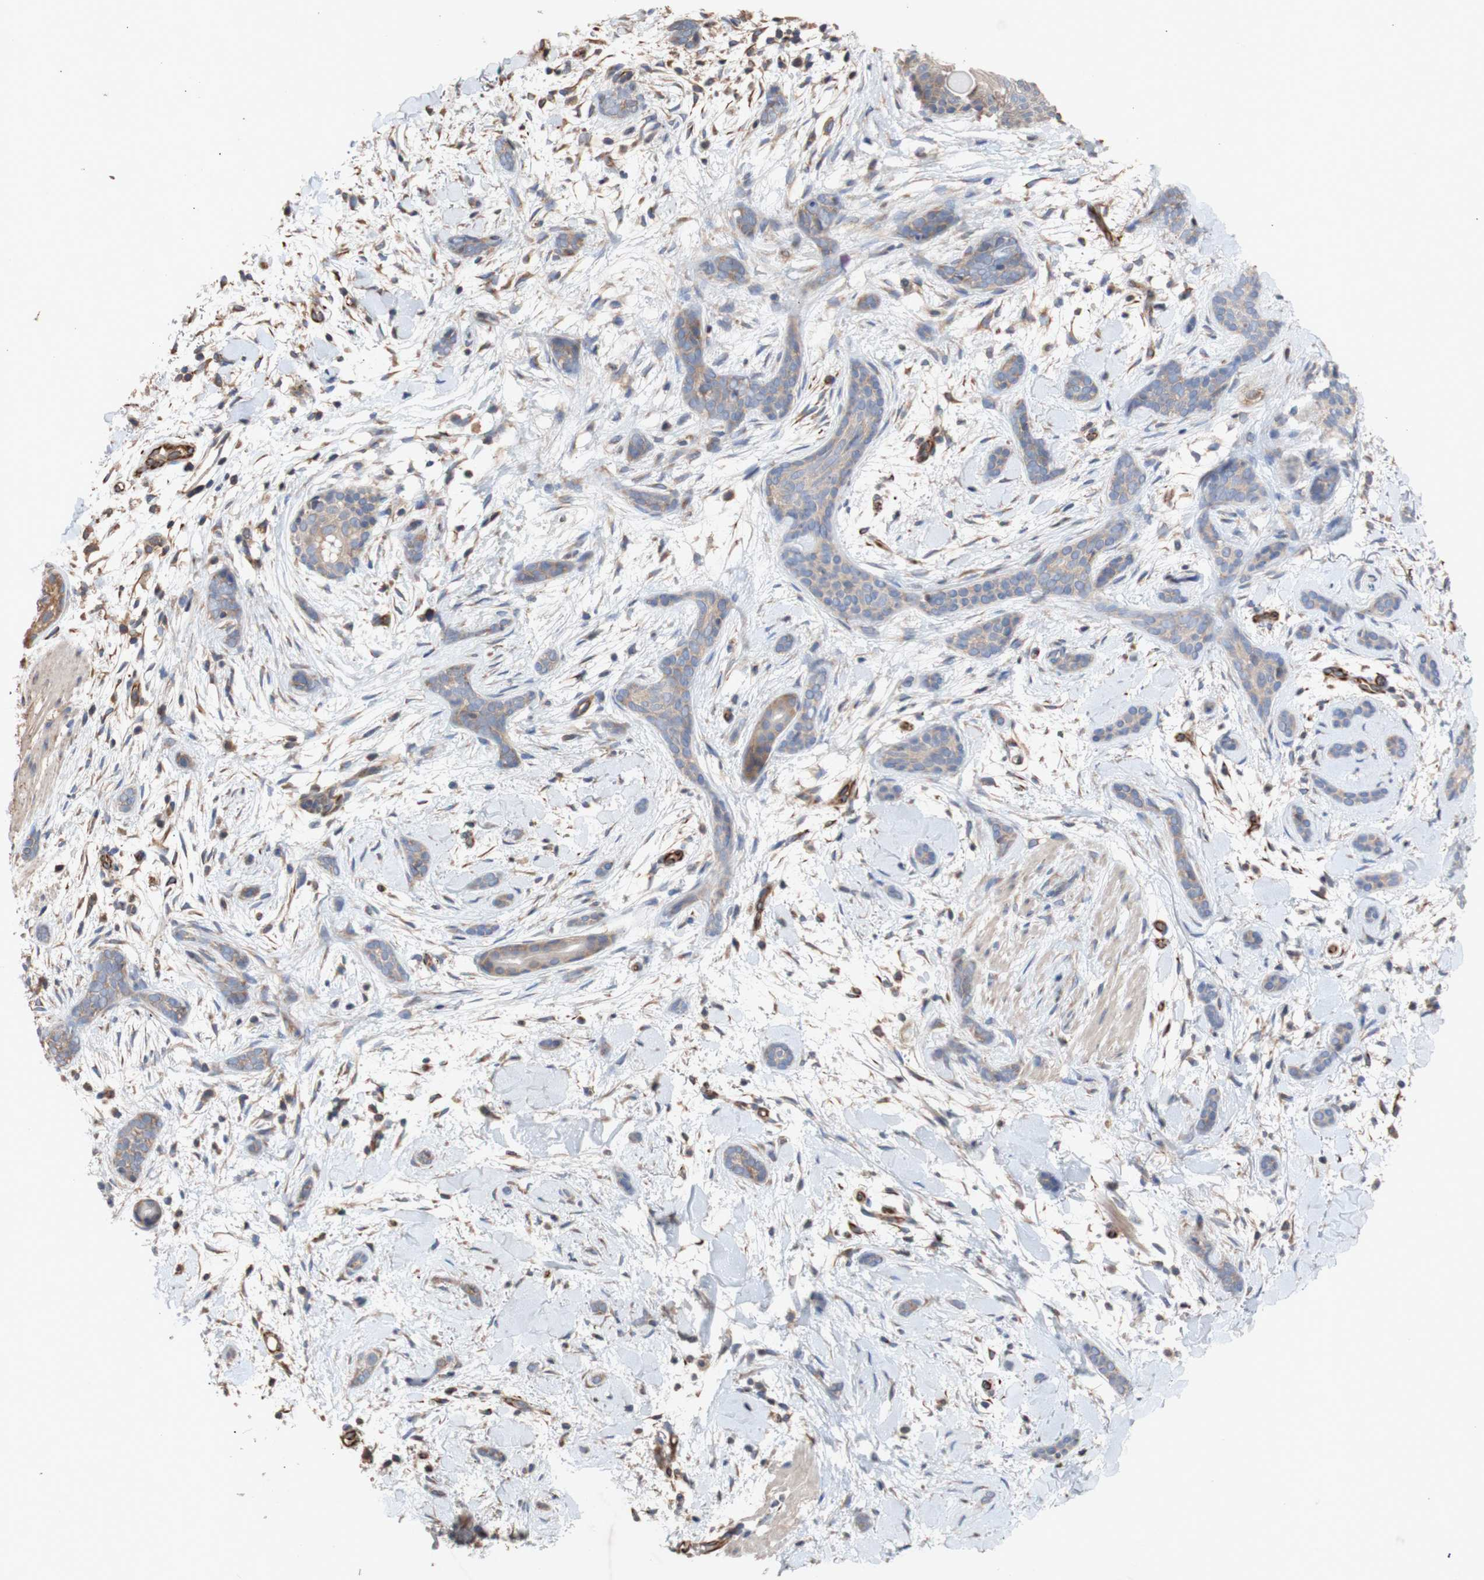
{"staining": {"intensity": "weak", "quantity": ">75%", "location": "cytoplasmic/membranous"}, "tissue": "skin cancer", "cell_type": "Tumor cells", "image_type": "cancer", "snomed": [{"axis": "morphology", "description": "Basal cell carcinoma"}, {"axis": "morphology", "description": "Adnexal tumor, benign"}, {"axis": "topography", "description": "Skin"}], "caption": "Weak cytoplasmic/membranous expression for a protein is seen in approximately >75% of tumor cells of skin cancer using immunohistochemistry.", "gene": "EIF2S3", "patient": {"sex": "female", "age": 42}}